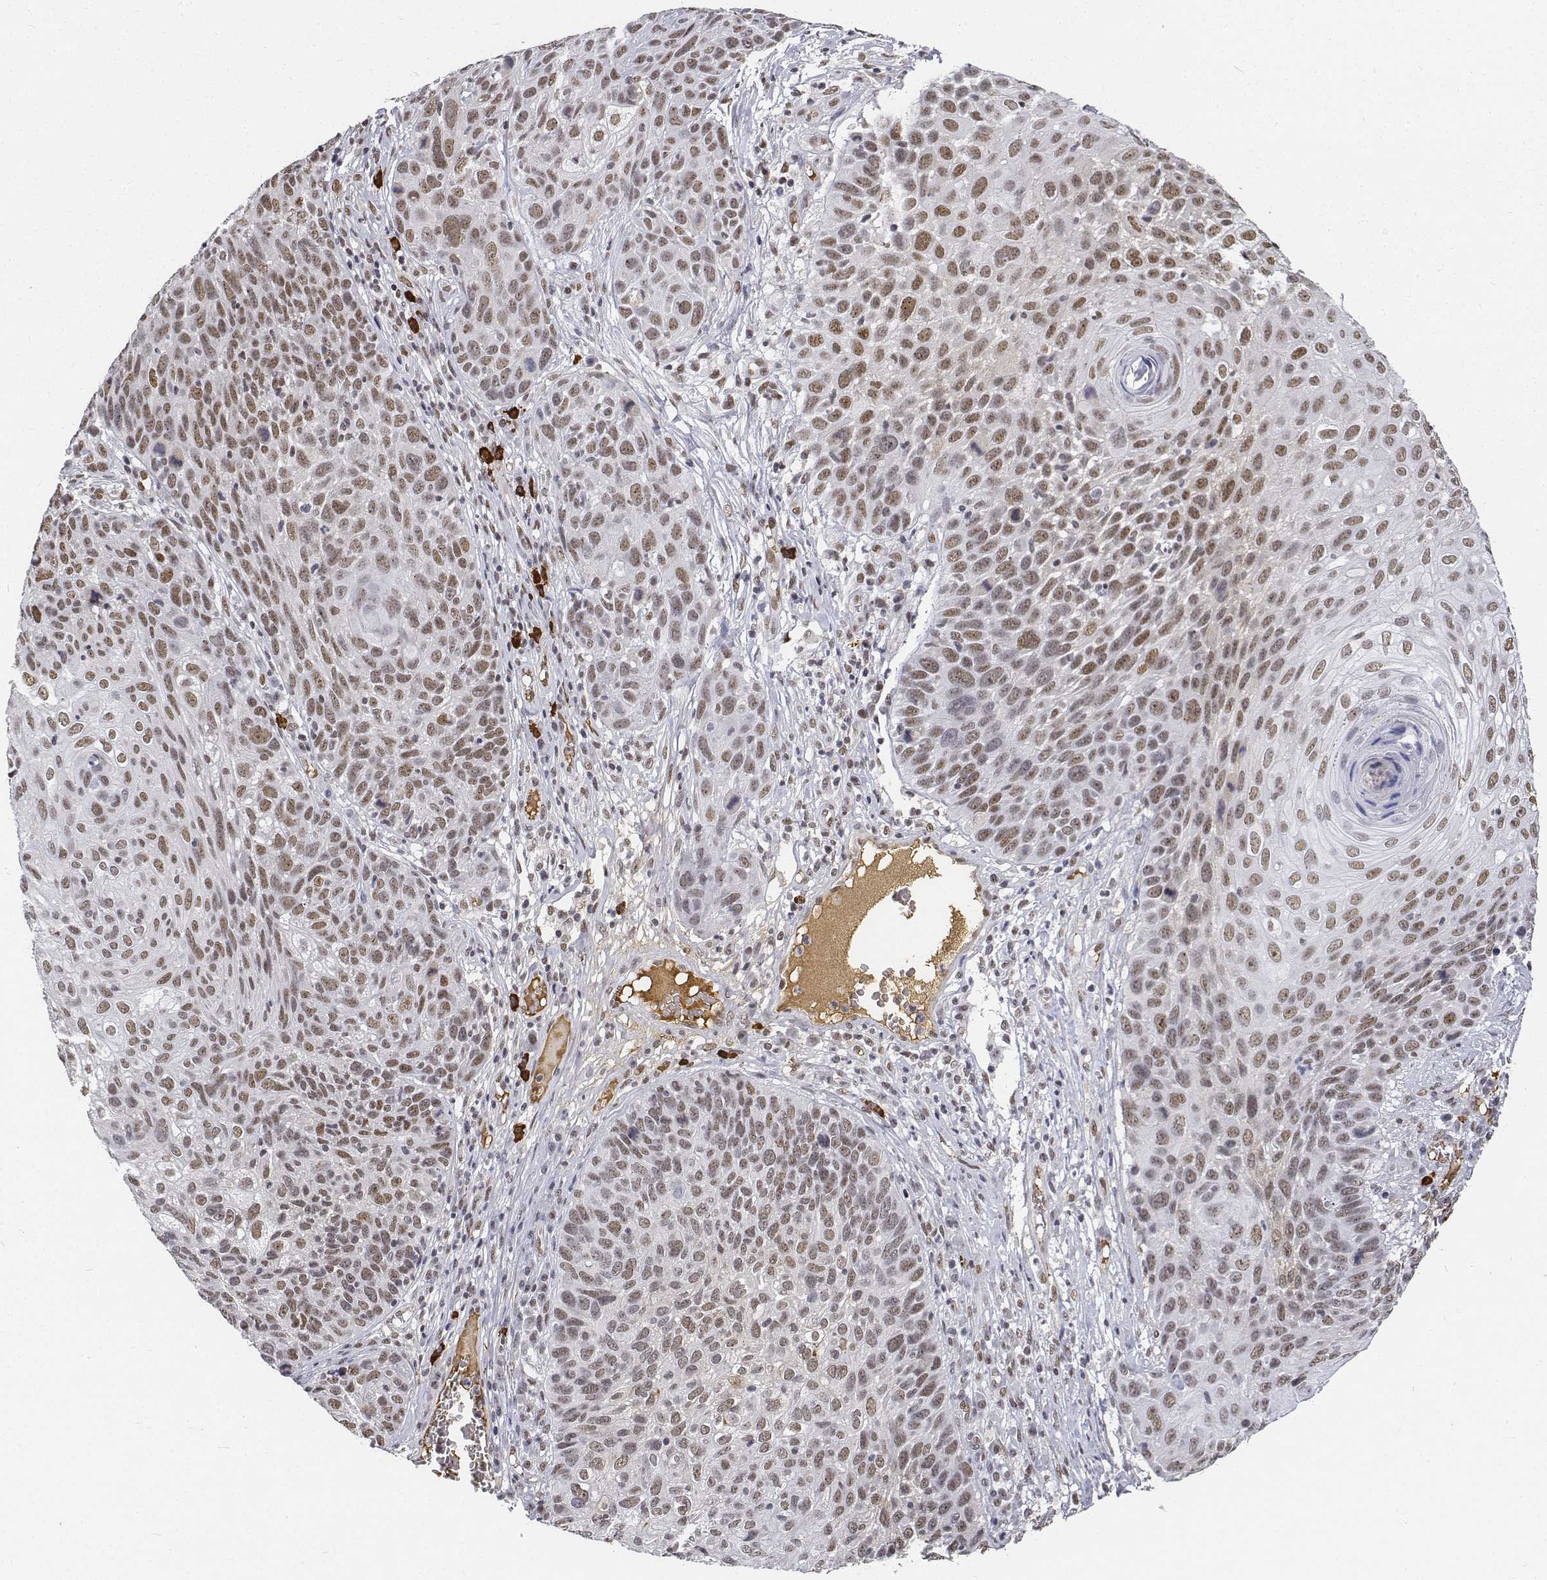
{"staining": {"intensity": "weak", "quantity": ">75%", "location": "nuclear"}, "tissue": "skin cancer", "cell_type": "Tumor cells", "image_type": "cancer", "snomed": [{"axis": "morphology", "description": "Squamous cell carcinoma, NOS"}, {"axis": "topography", "description": "Skin"}], "caption": "Protein staining by immunohistochemistry (IHC) displays weak nuclear staining in approximately >75% of tumor cells in skin cancer (squamous cell carcinoma). The protein of interest is shown in brown color, while the nuclei are stained blue.", "gene": "ATRX", "patient": {"sex": "male", "age": 92}}